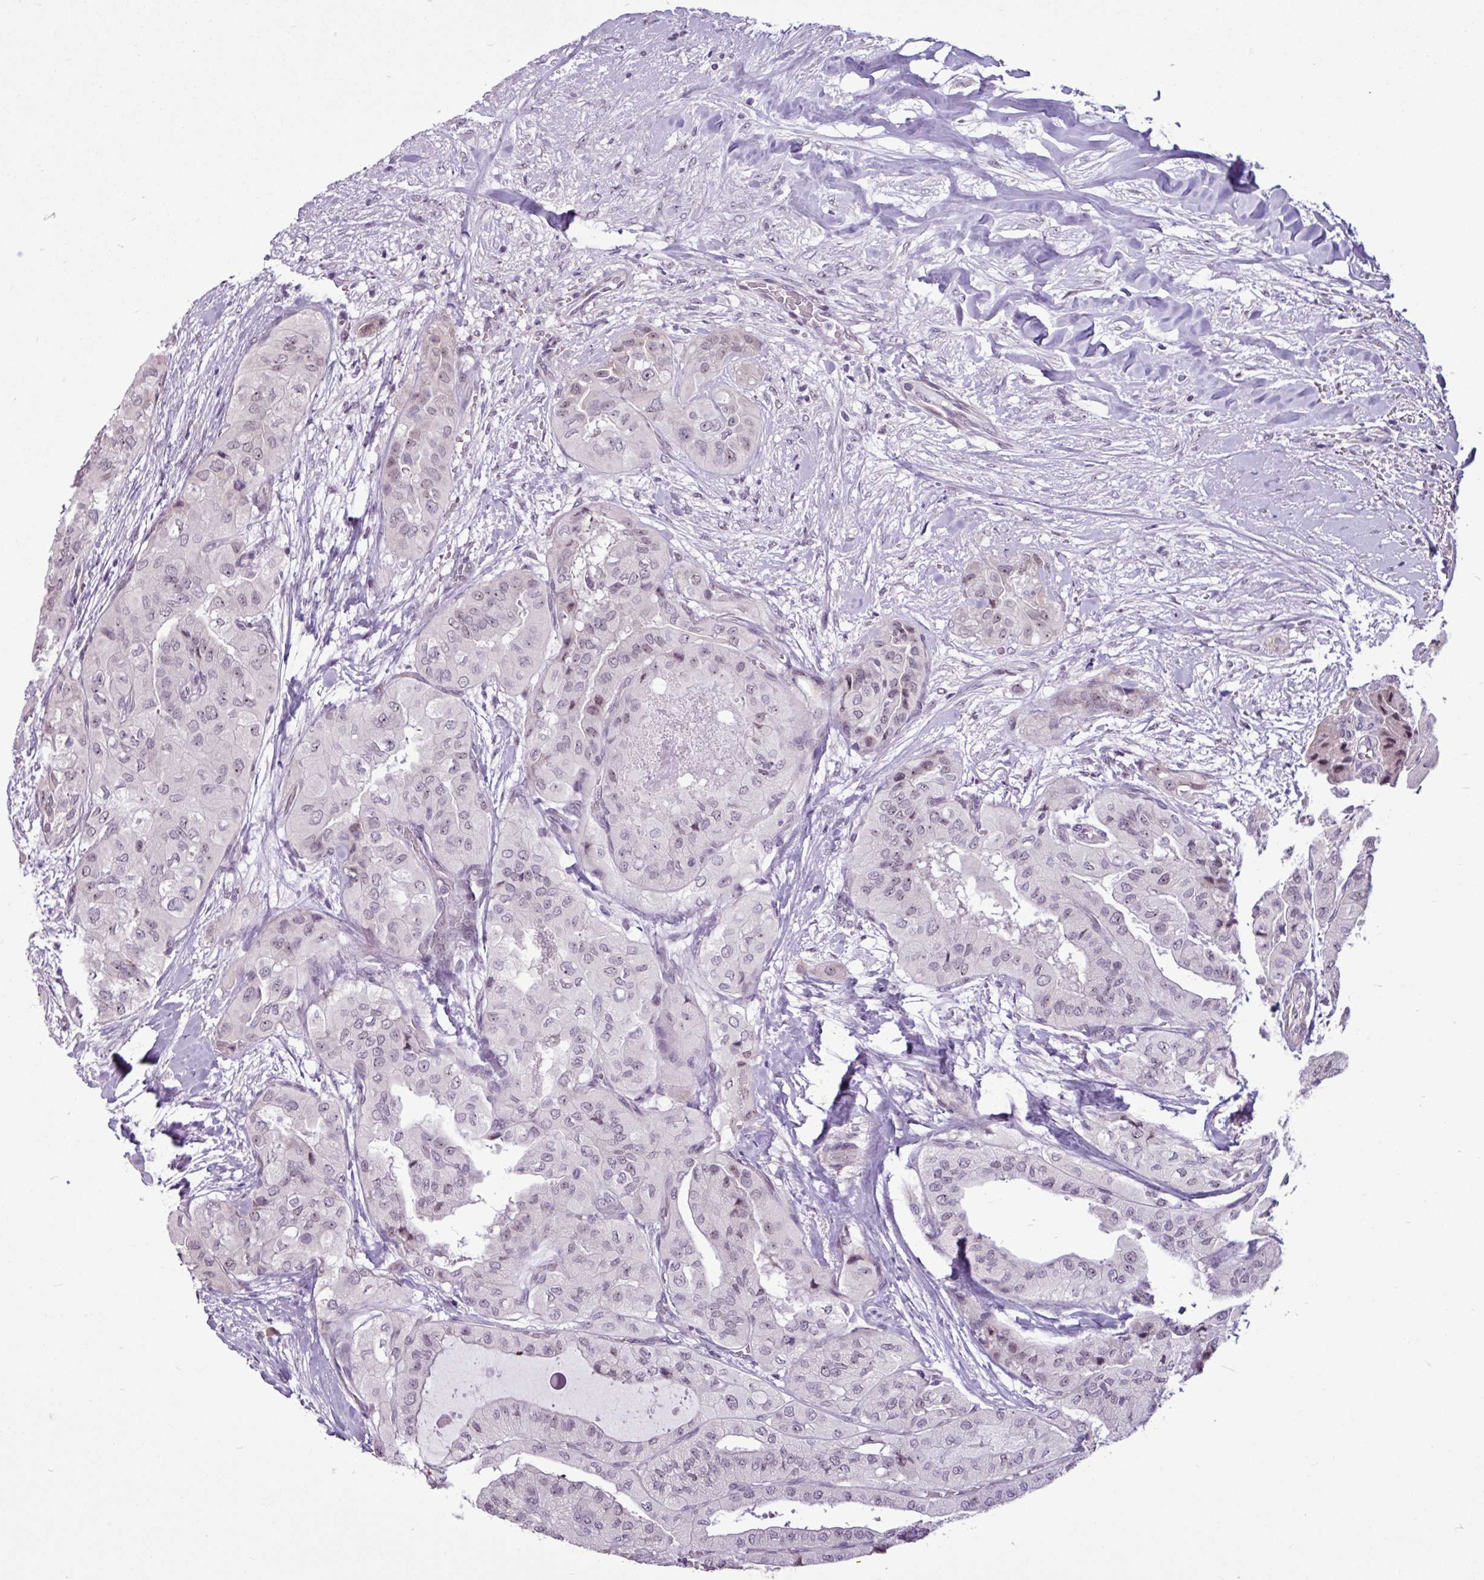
{"staining": {"intensity": "weak", "quantity": "<25%", "location": "nuclear"}, "tissue": "thyroid cancer", "cell_type": "Tumor cells", "image_type": "cancer", "snomed": [{"axis": "morphology", "description": "Papillary adenocarcinoma, NOS"}, {"axis": "topography", "description": "Thyroid gland"}], "caption": "A histopathology image of thyroid cancer (papillary adenocarcinoma) stained for a protein reveals no brown staining in tumor cells. (Stains: DAB immunohistochemistry with hematoxylin counter stain, Microscopy: brightfield microscopy at high magnification).", "gene": "UTP18", "patient": {"sex": "female", "age": 59}}